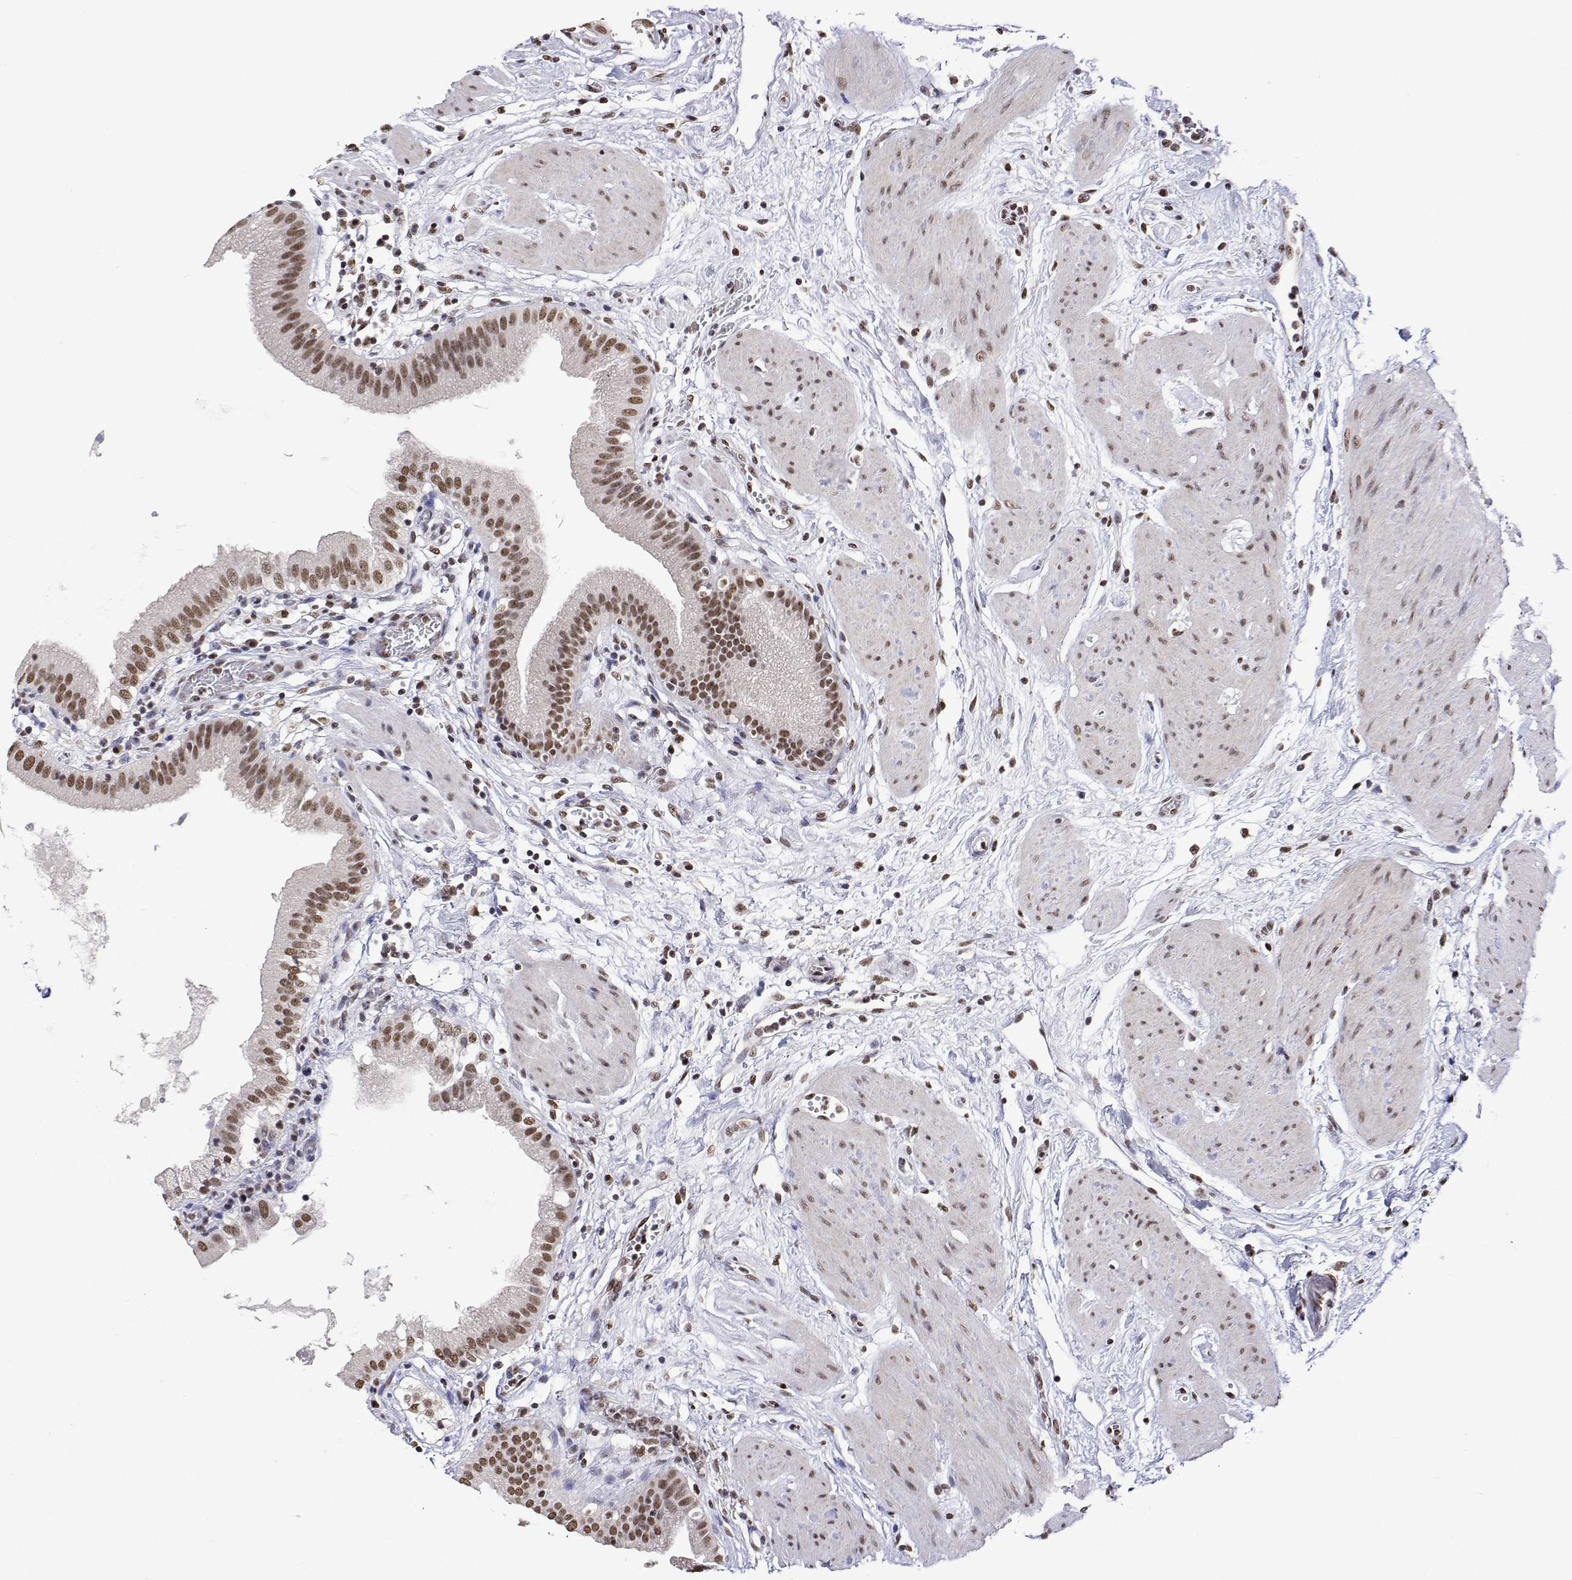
{"staining": {"intensity": "moderate", "quantity": ">75%", "location": "nuclear"}, "tissue": "gallbladder", "cell_type": "Glandular cells", "image_type": "normal", "snomed": [{"axis": "morphology", "description": "Normal tissue, NOS"}, {"axis": "topography", "description": "Gallbladder"}], "caption": "Immunohistochemical staining of normal human gallbladder demonstrates medium levels of moderate nuclear expression in approximately >75% of glandular cells.", "gene": "ADAR", "patient": {"sex": "female", "age": 65}}